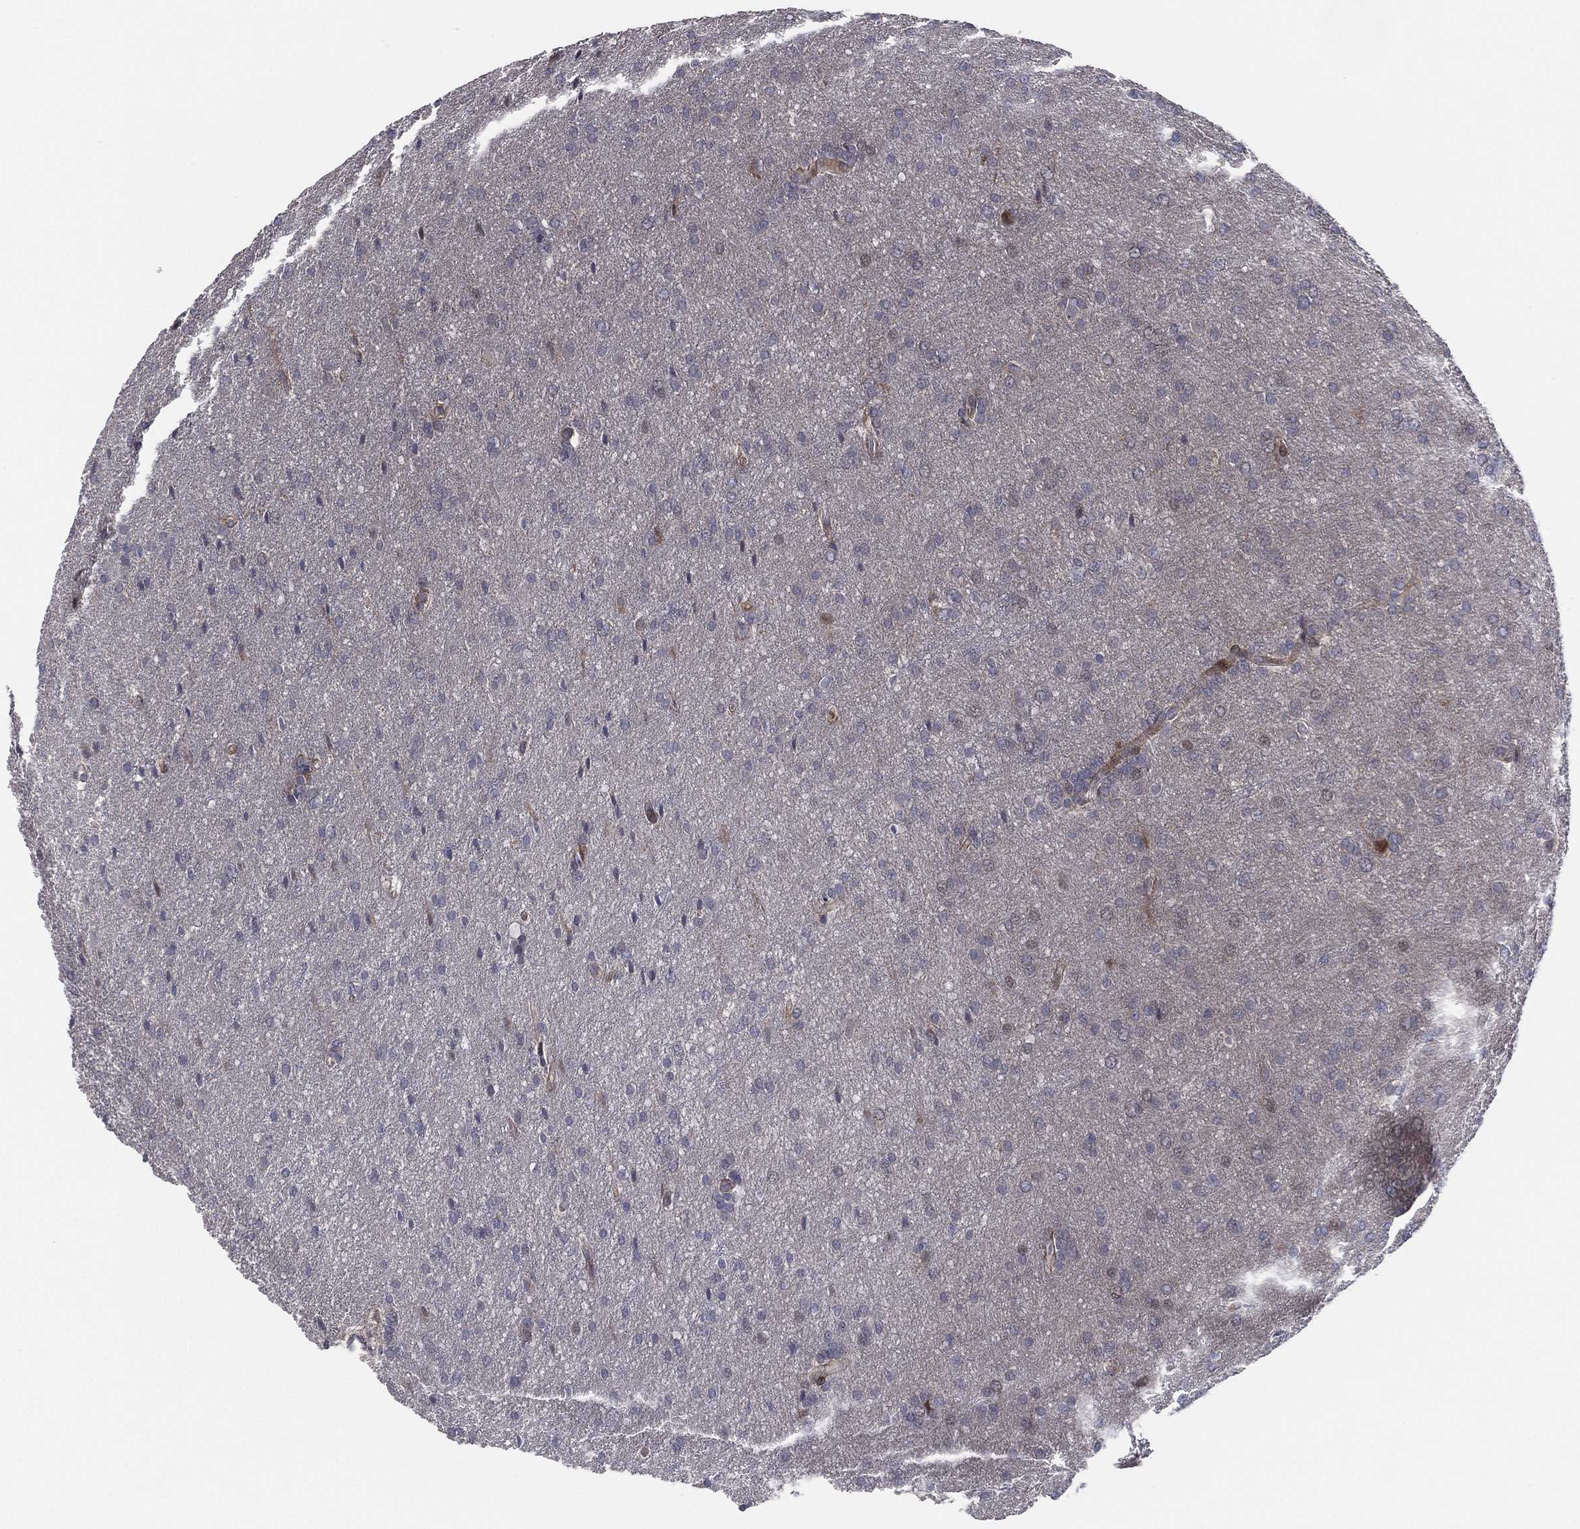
{"staining": {"intensity": "negative", "quantity": "none", "location": "none"}, "tissue": "glioma", "cell_type": "Tumor cells", "image_type": "cancer", "snomed": [{"axis": "morphology", "description": "Glioma, malignant, Low grade"}, {"axis": "topography", "description": "Brain"}], "caption": "Photomicrograph shows no protein expression in tumor cells of malignant low-grade glioma tissue. Brightfield microscopy of immunohistochemistry stained with DAB (brown) and hematoxylin (blue), captured at high magnification.", "gene": "UTP14A", "patient": {"sex": "female", "age": 32}}